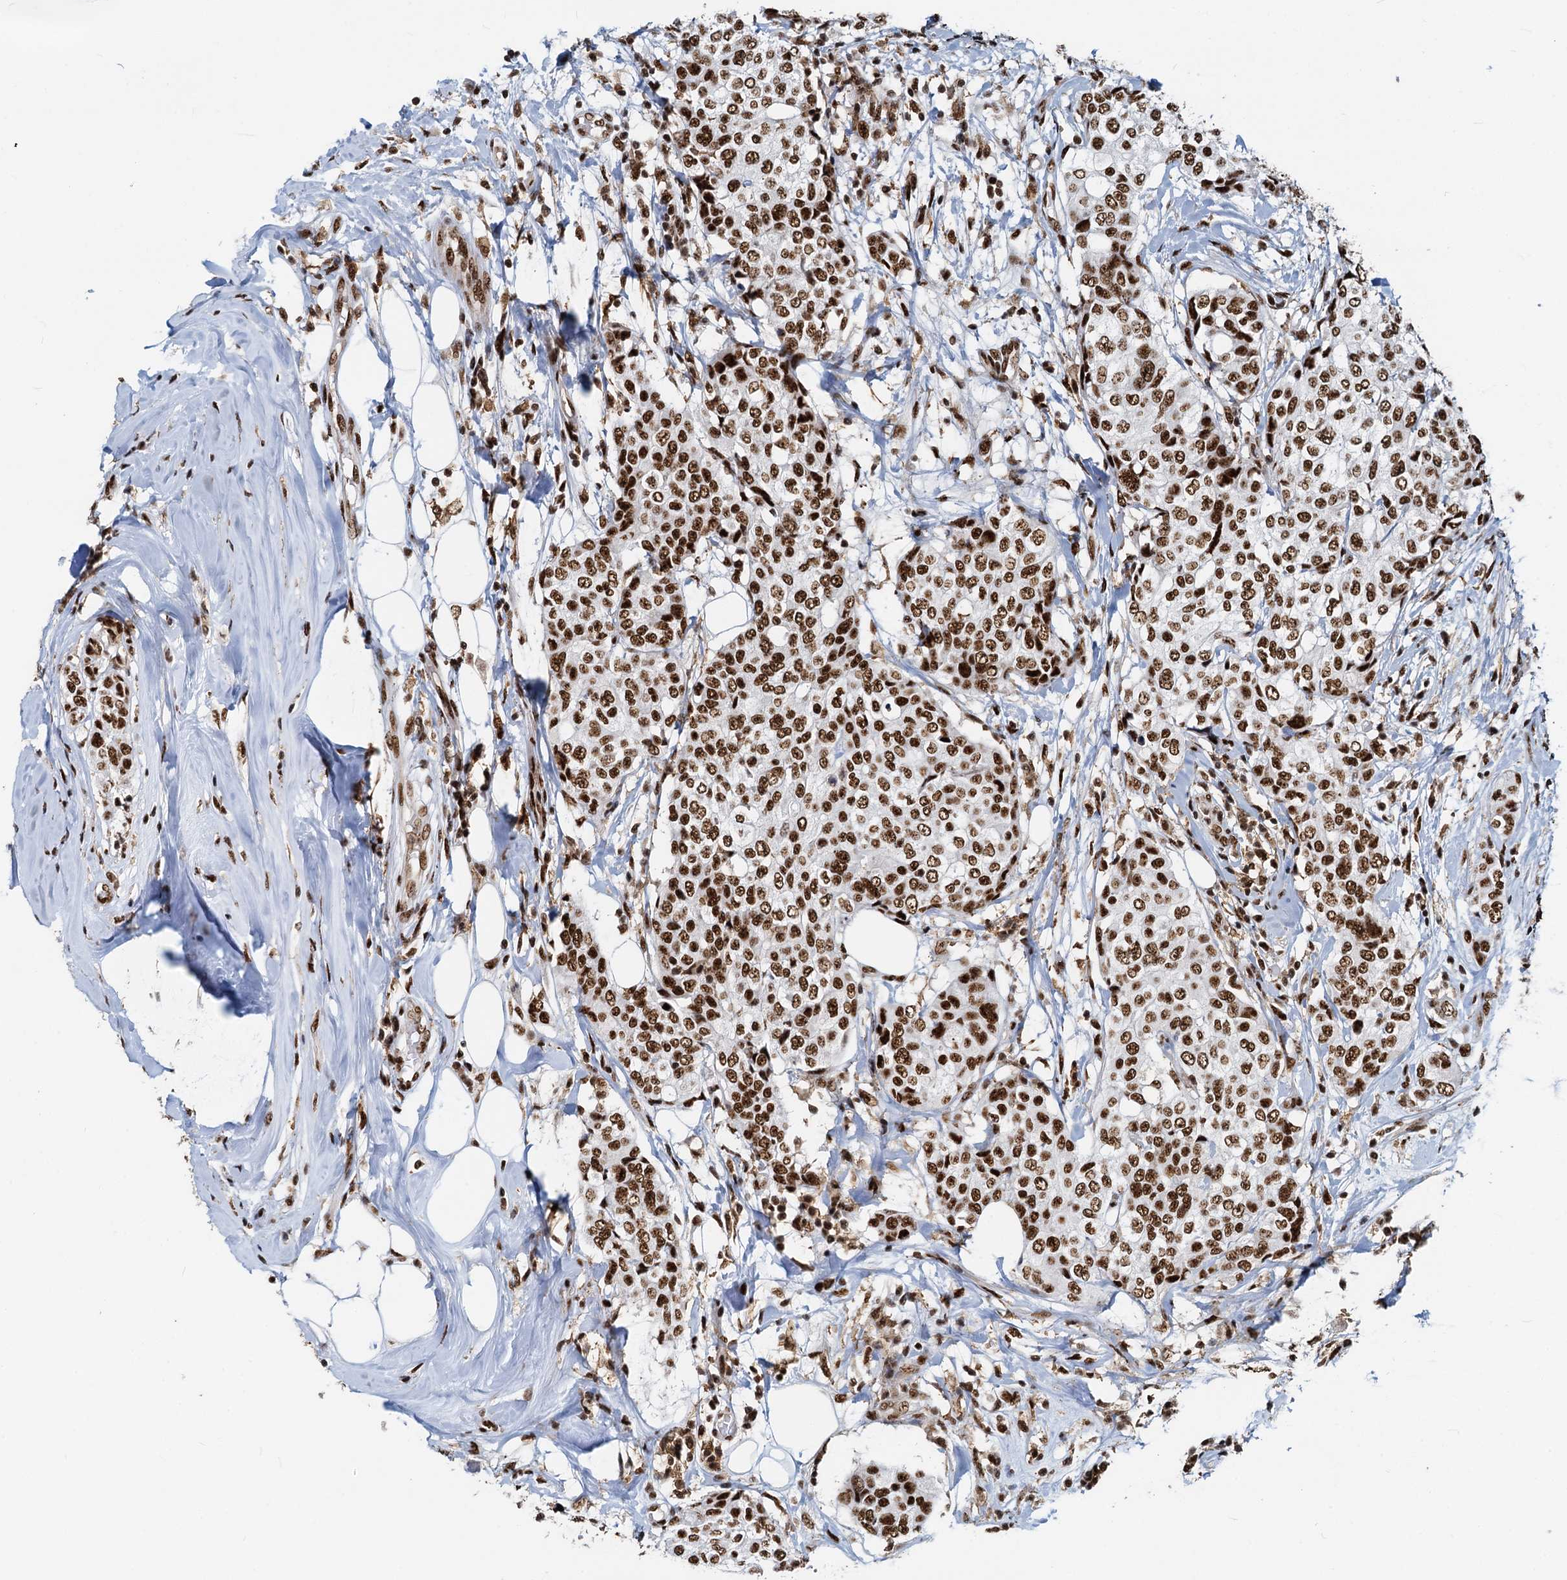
{"staining": {"intensity": "strong", "quantity": ">75%", "location": "nuclear"}, "tissue": "breast cancer", "cell_type": "Tumor cells", "image_type": "cancer", "snomed": [{"axis": "morphology", "description": "Lobular carcinoma"}, {"axis": "topography", "description": "Breast"}], "caption": "Immunohistochemistry (IHC) (DAB) staining of lobular carcinoma (breast) displays strong nuclear protein positivity in approximately >75% of tumor cells.", "gene": "RBM26", "patient": {"sex": "female", "age": 51}}